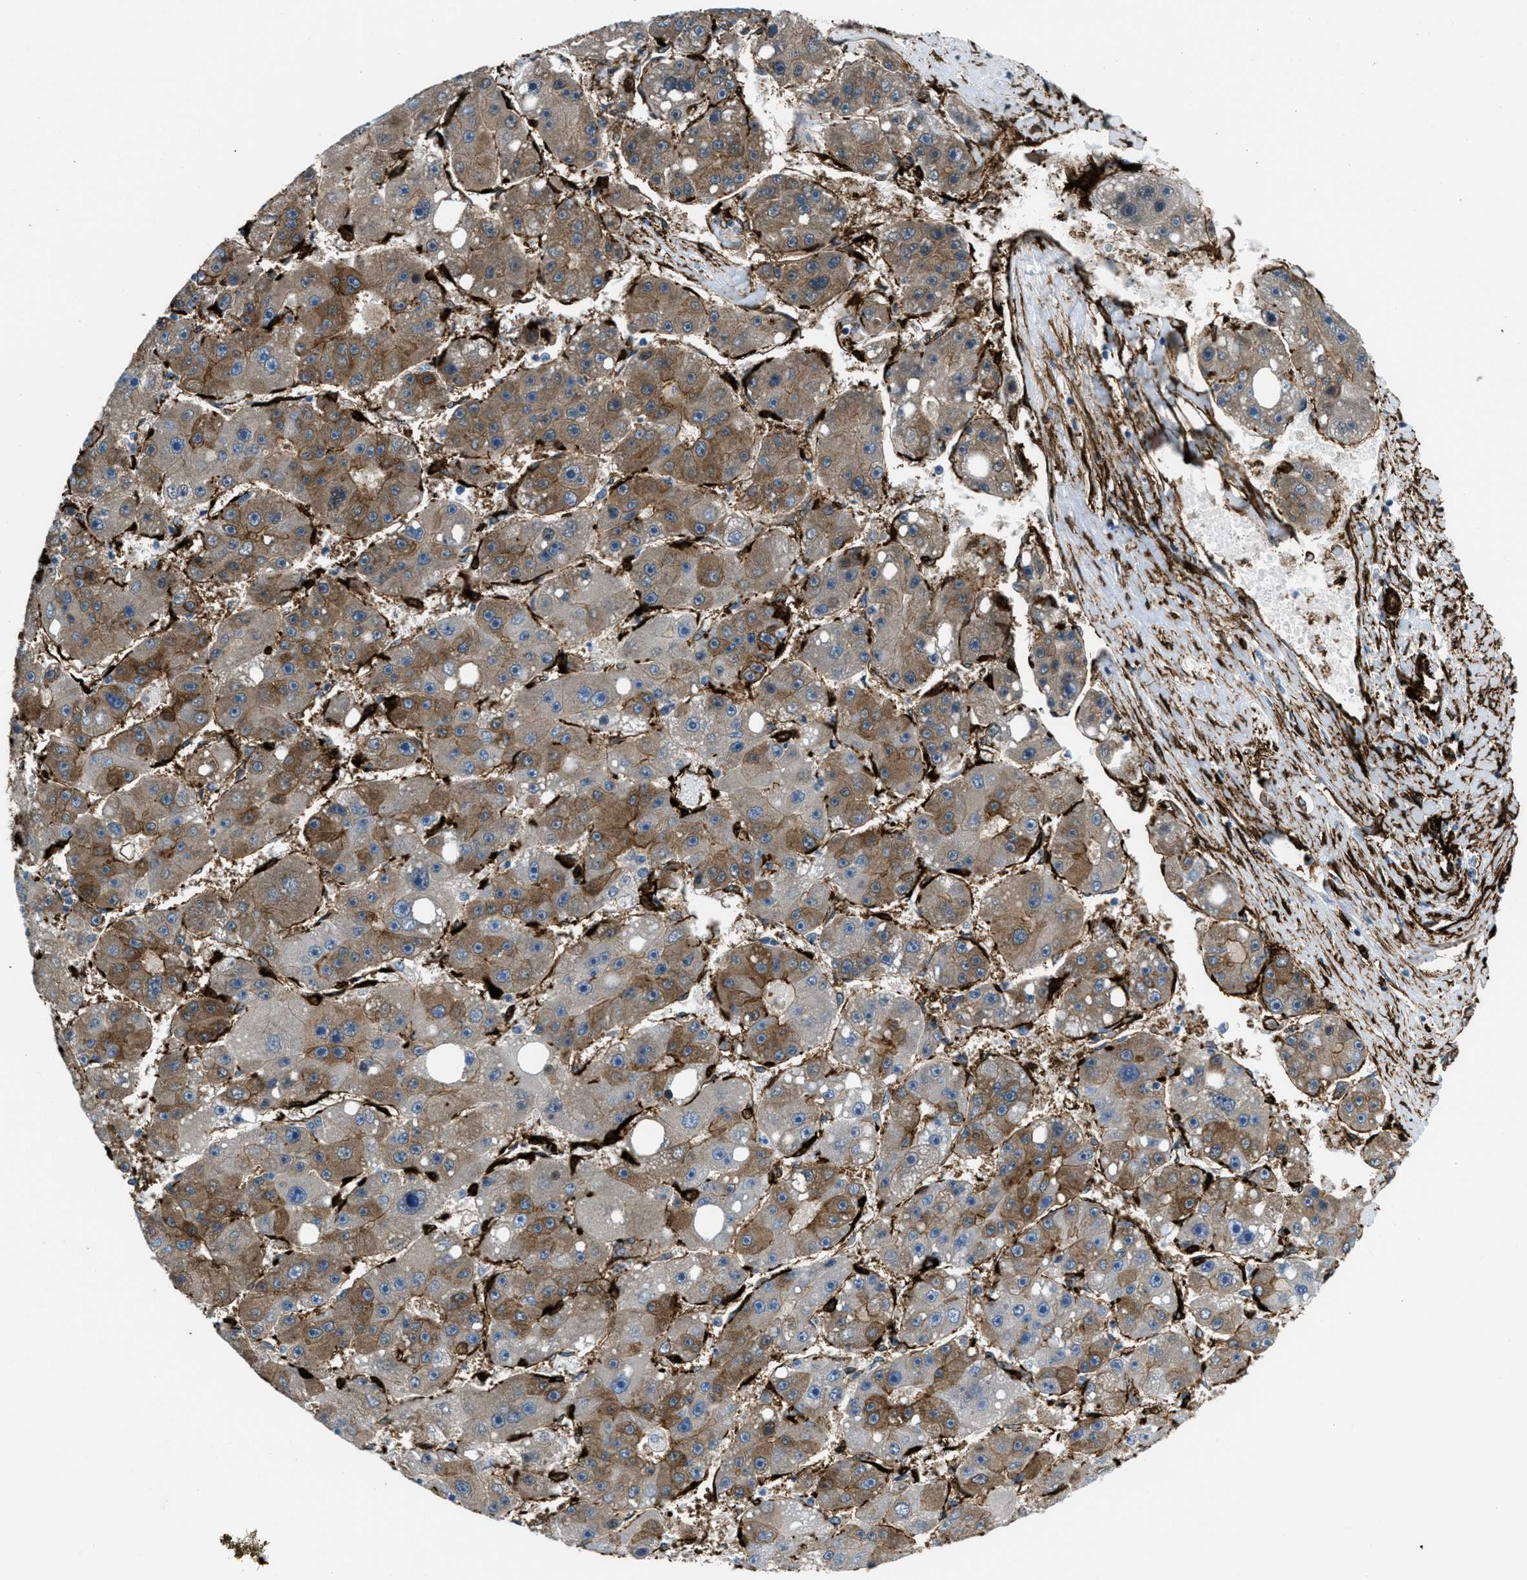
{"staining": {"intensity": "moderate", "quantity": ">75%", "location": "cytoplasmic/membranous"}, "tissue": "liver cancer", "cell_type": "Tumor cells", "image_type": "cancer", "snomed": [{"axis": "morphology", "description": "Carcinoma, Hepatocellular, NOS"}, {"axis": "topography", "description": "Liver"}], "caption": "High-magnification brightfield microscopy of hepatocellular carcinoma (liver) stained with DAB (brown) and counterstained with hematoxylin (blue). tumor cells exhibit moderate cytoplasmic/membranous staining is appreciated in about>75% of cells.", "gene": "CALD1", "patient": {"sex": "female", "age": 61}}